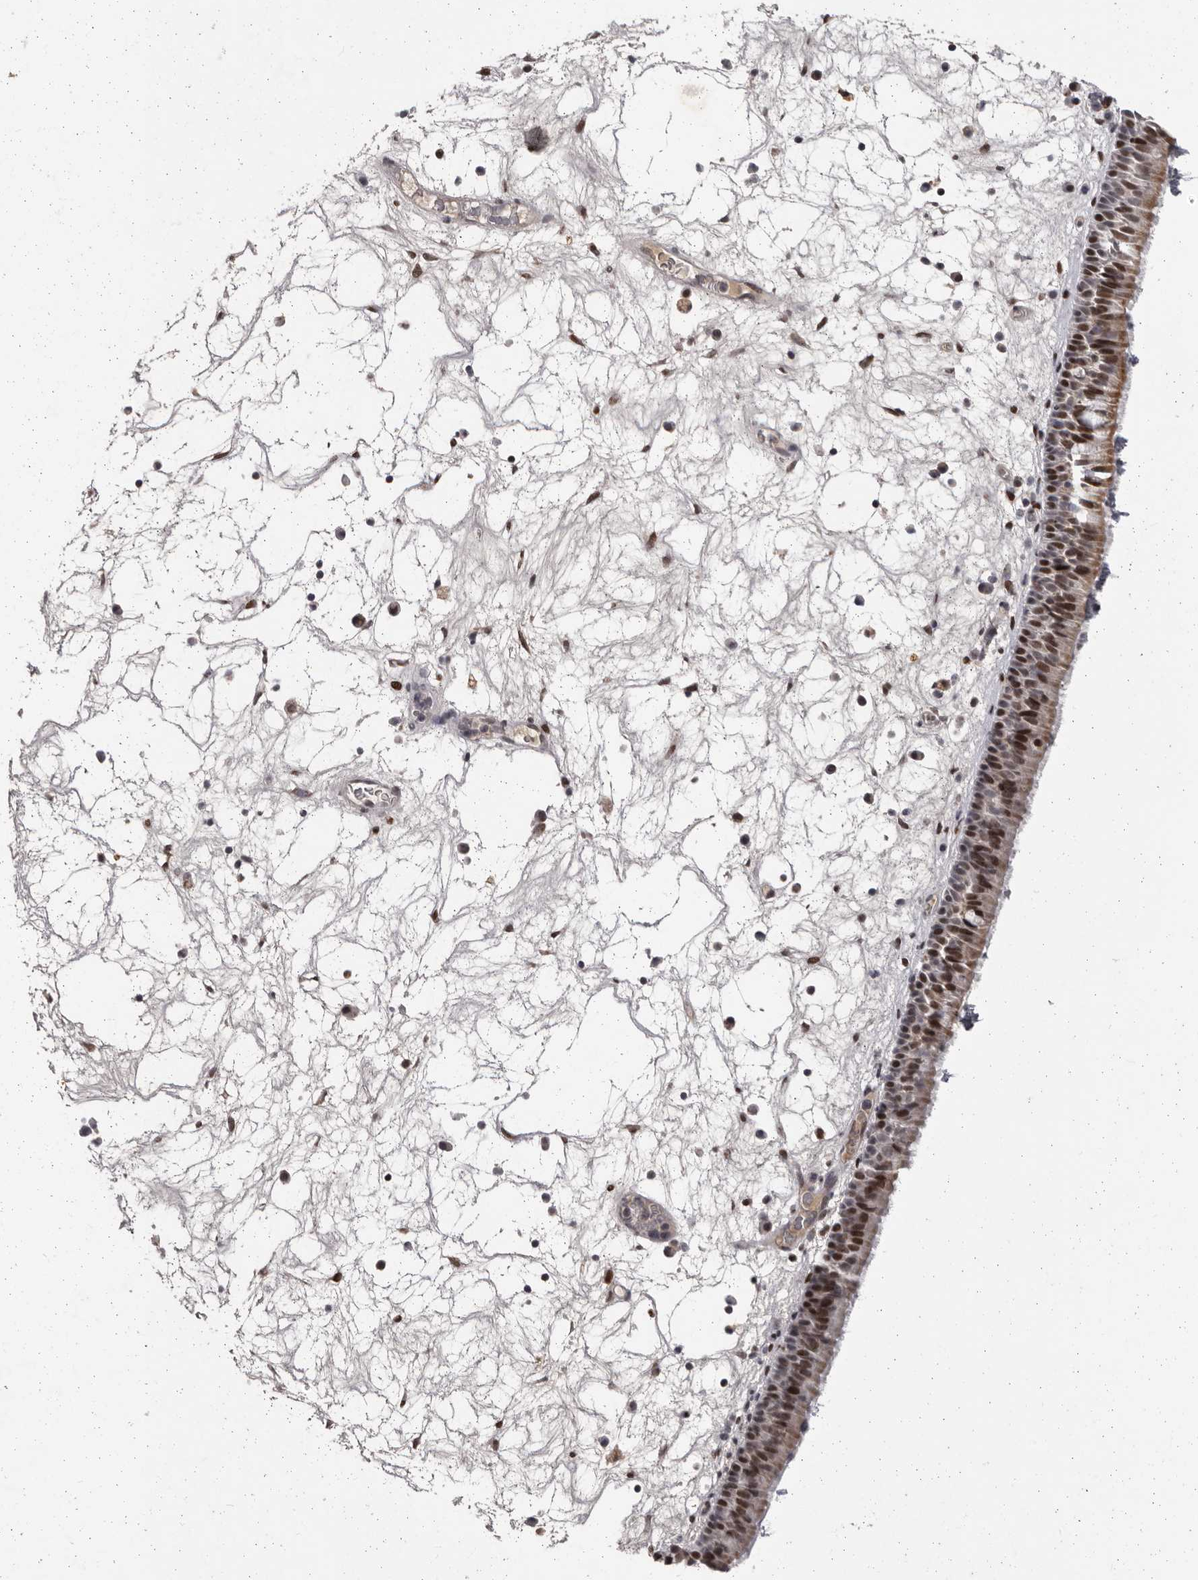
{"staining": {"intensity": "moderate", "quantity": ">75%", "location": "cytoplasmic/membranous,nuclear"}, "tissue": "nasopharynx", "cell_type": "Respiratory epithelial cells", "image_type": "normal", "snomed": [{"axis": "morphology", "description": "Normal tissue, NOS"}, {"axis": "morphology", "description": "Inflammation, NOS"}, {"axis": "morphology", "description": "Malignant melanoma, Metastatic site"}, {"axis": "topography", "description": "Nasopharynx"}], "caption": "IHC photomicrograph of benign nasopharynx: human nasopharynx stained using immunohistochemistry displays medium levels of moderate protein expression localized specifically in the cytoplasmic/membranous,nuclear of respiratory epithelial cells, appearing as a cytoplasmic/membranous,nuclear brown color.", "gene": "C17orf99", "patient": {"sex": "male", "age": 70}}